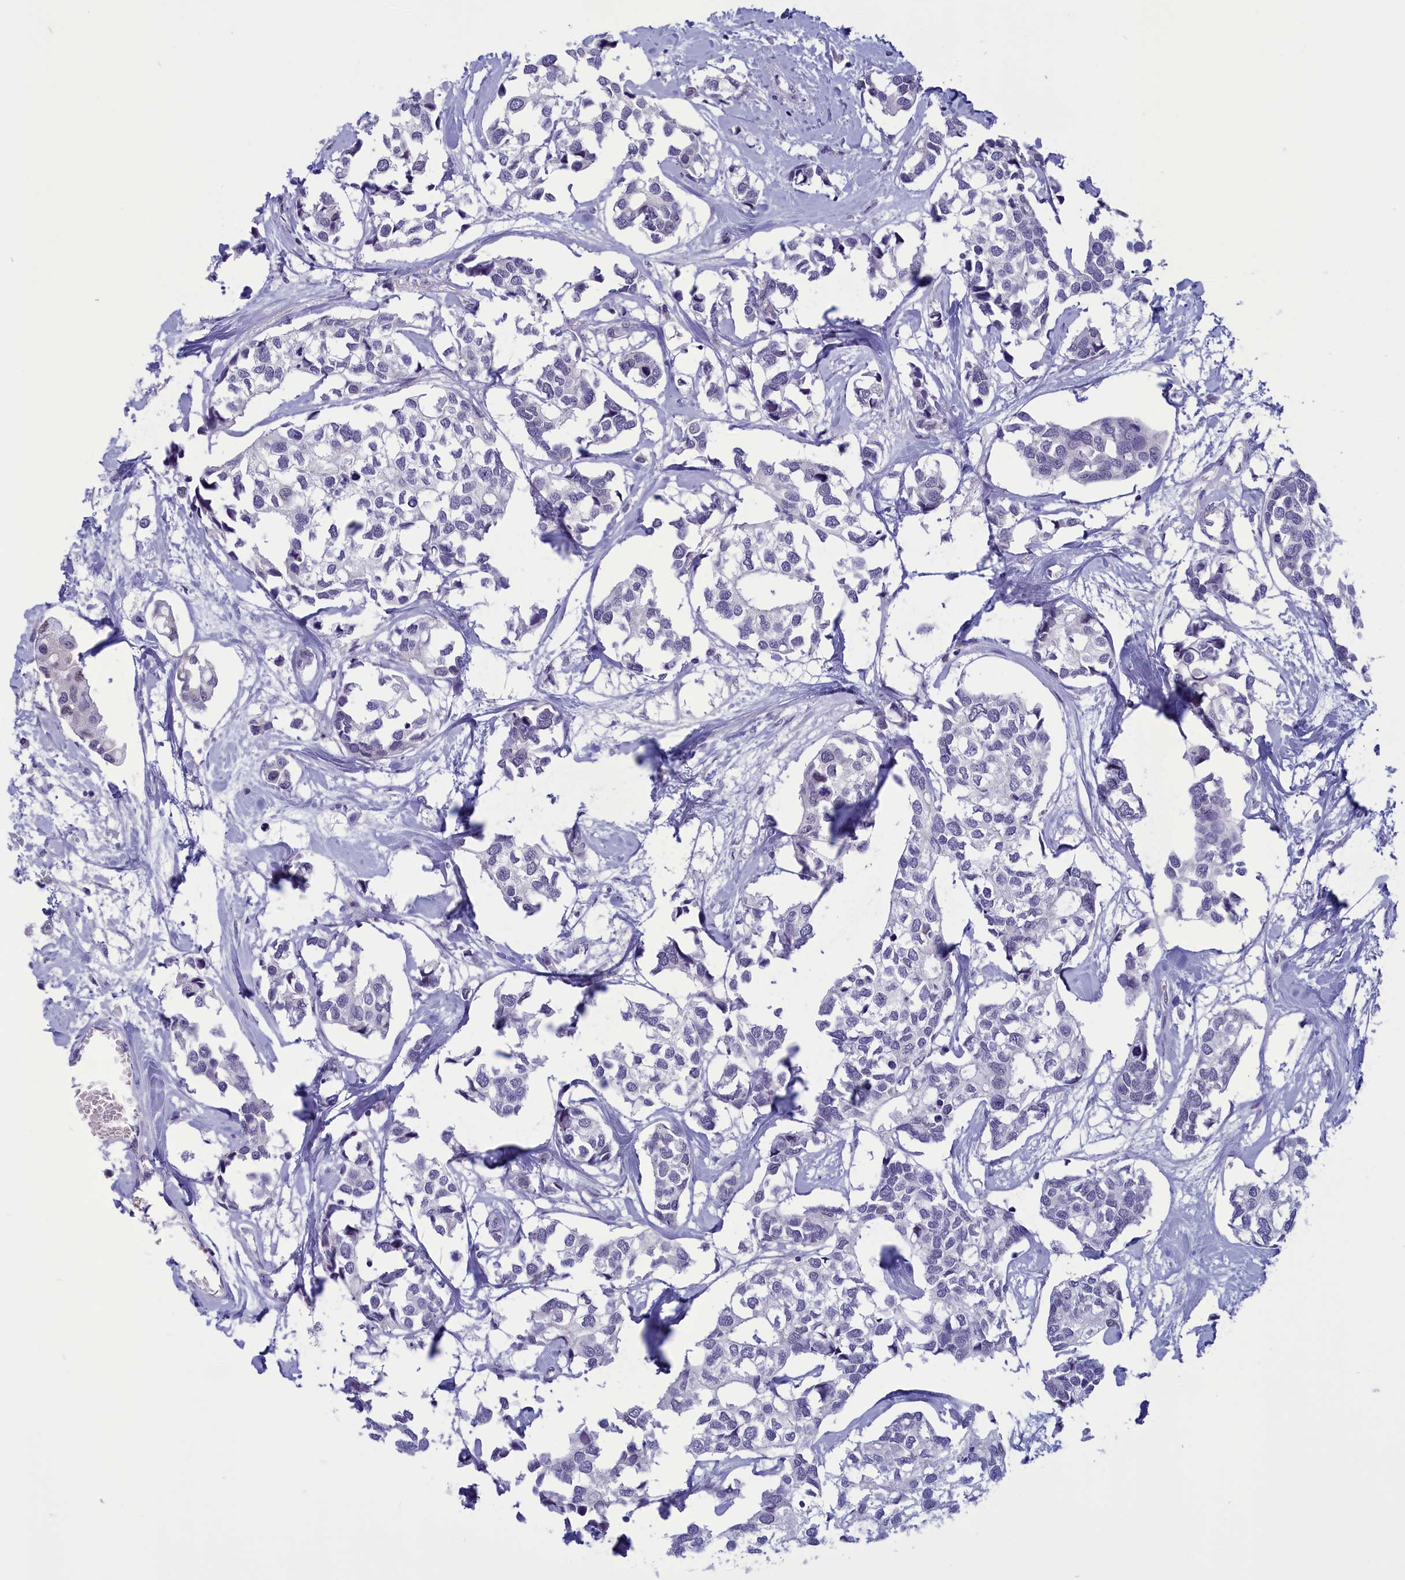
{"staining": {"intensity": "negative", "quantity": "none", "location": "none"}, "tissue": "breast cancer", "cell_type": "Tumor cells", "image_type": "cancer", "snomed": [{"axis": "morphology", "description": "Duct carcinoma"}, {"axis": "topography", "description": "Breast"}], "caption": "A photomicrograph of breast cancer stained for a protein exhibits no brown staining in tumor cells.", "gene": "ELOA2", "patient": {"sex": "female", "age": 83}}